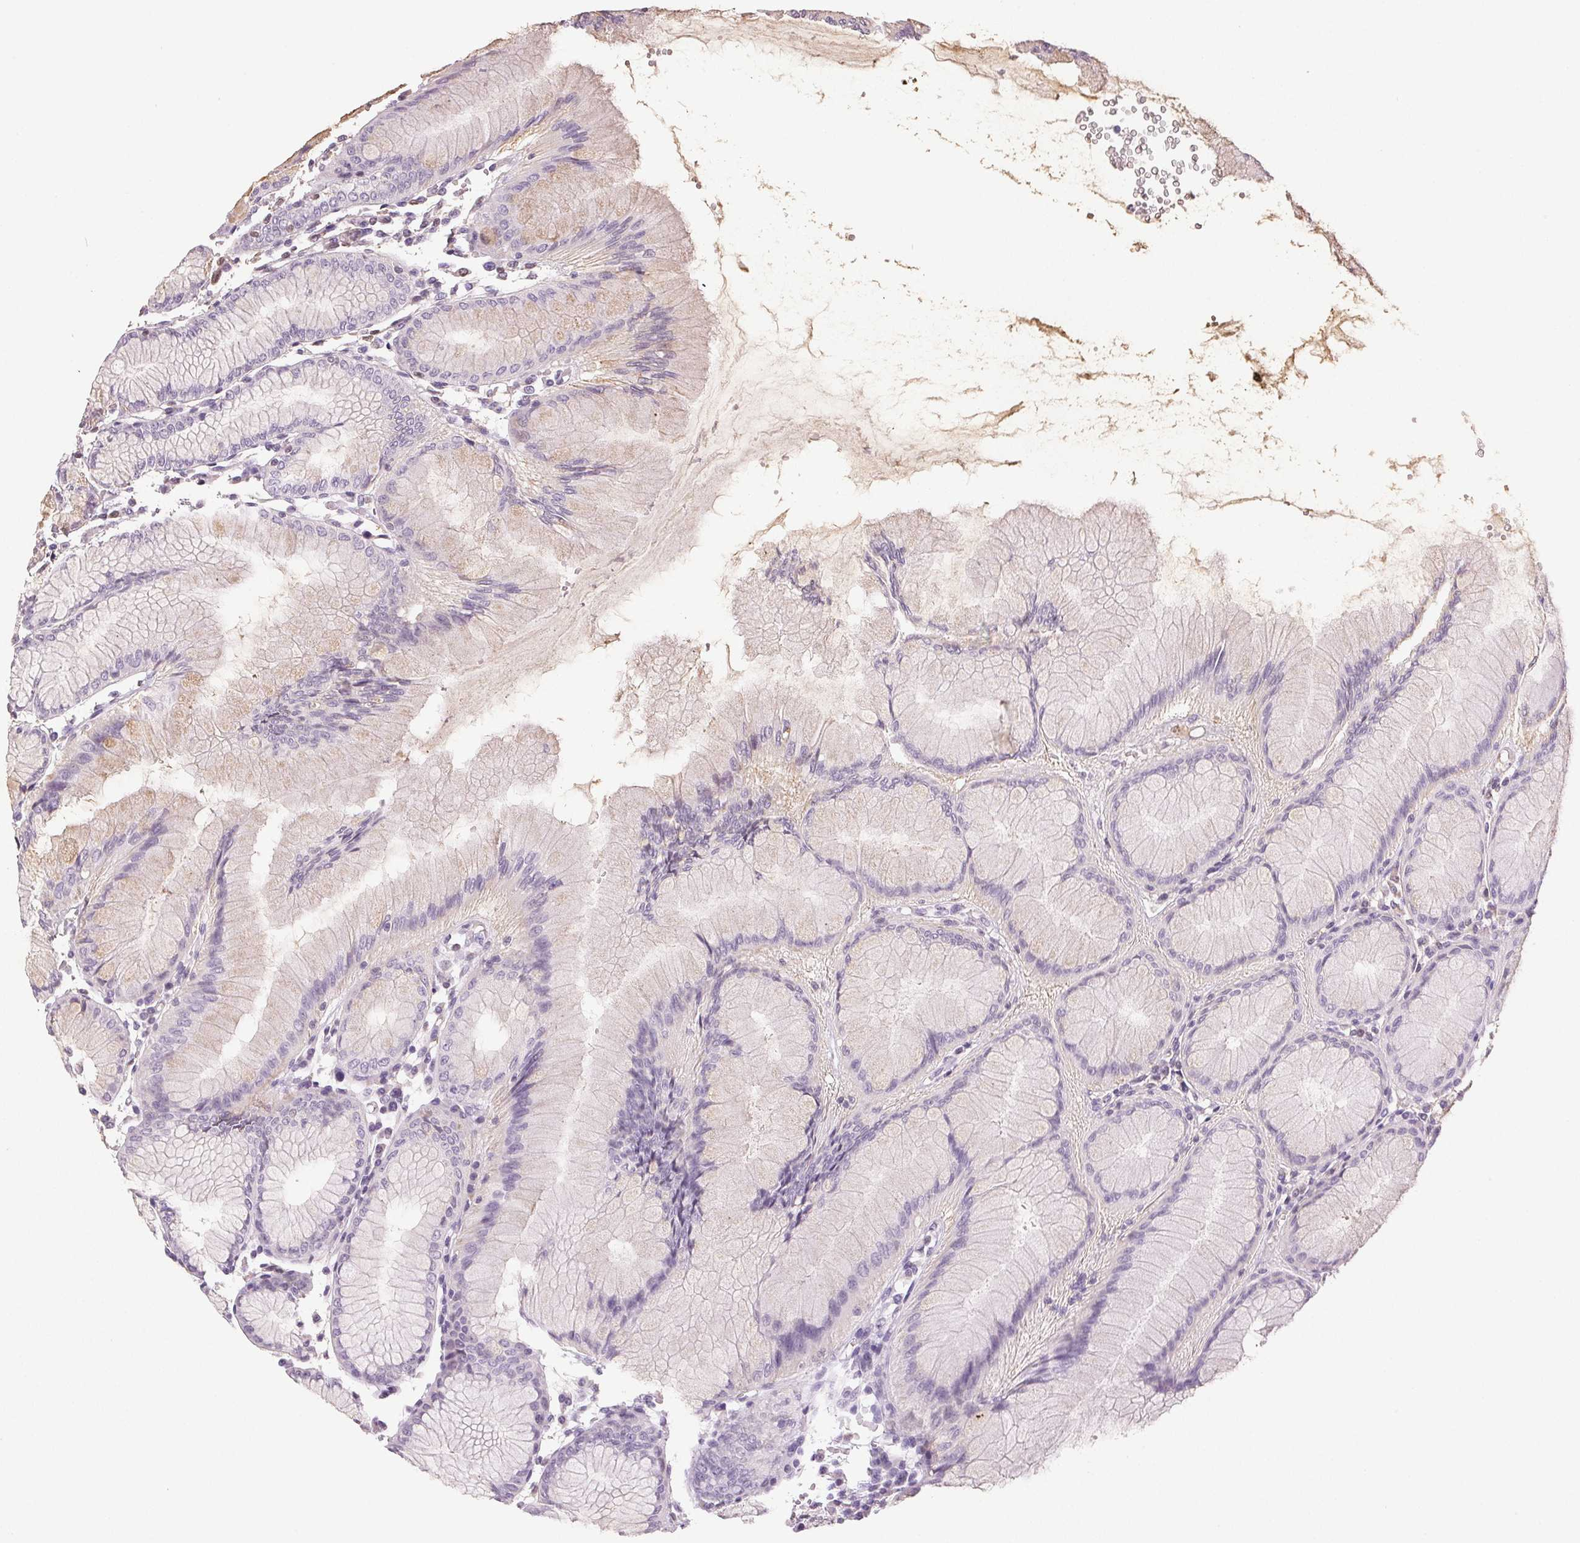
{"staining": {"intensity": "moderate", "quantity": "<25%", "location": "cytoplasmic/membranous"}, "tissue": "stomach", "cell_type": "Glandular cells", "image_type": "normal", "snomed": [{"axis": "morphology", "description": "Normal tissue, NOS"}, {"axis": "topography", "description": "Stomach"}], "caption": "Immunohistochemical staining of normal human stomach displays moderate cytoplasmic/membranous protein positivity in approximately <25% of glandular cells. (DAB IHC, brown staining for protein, blue staining for nuclei).", "gene": "COL7A1", "patient": {"sex": "female", "age": 57}}